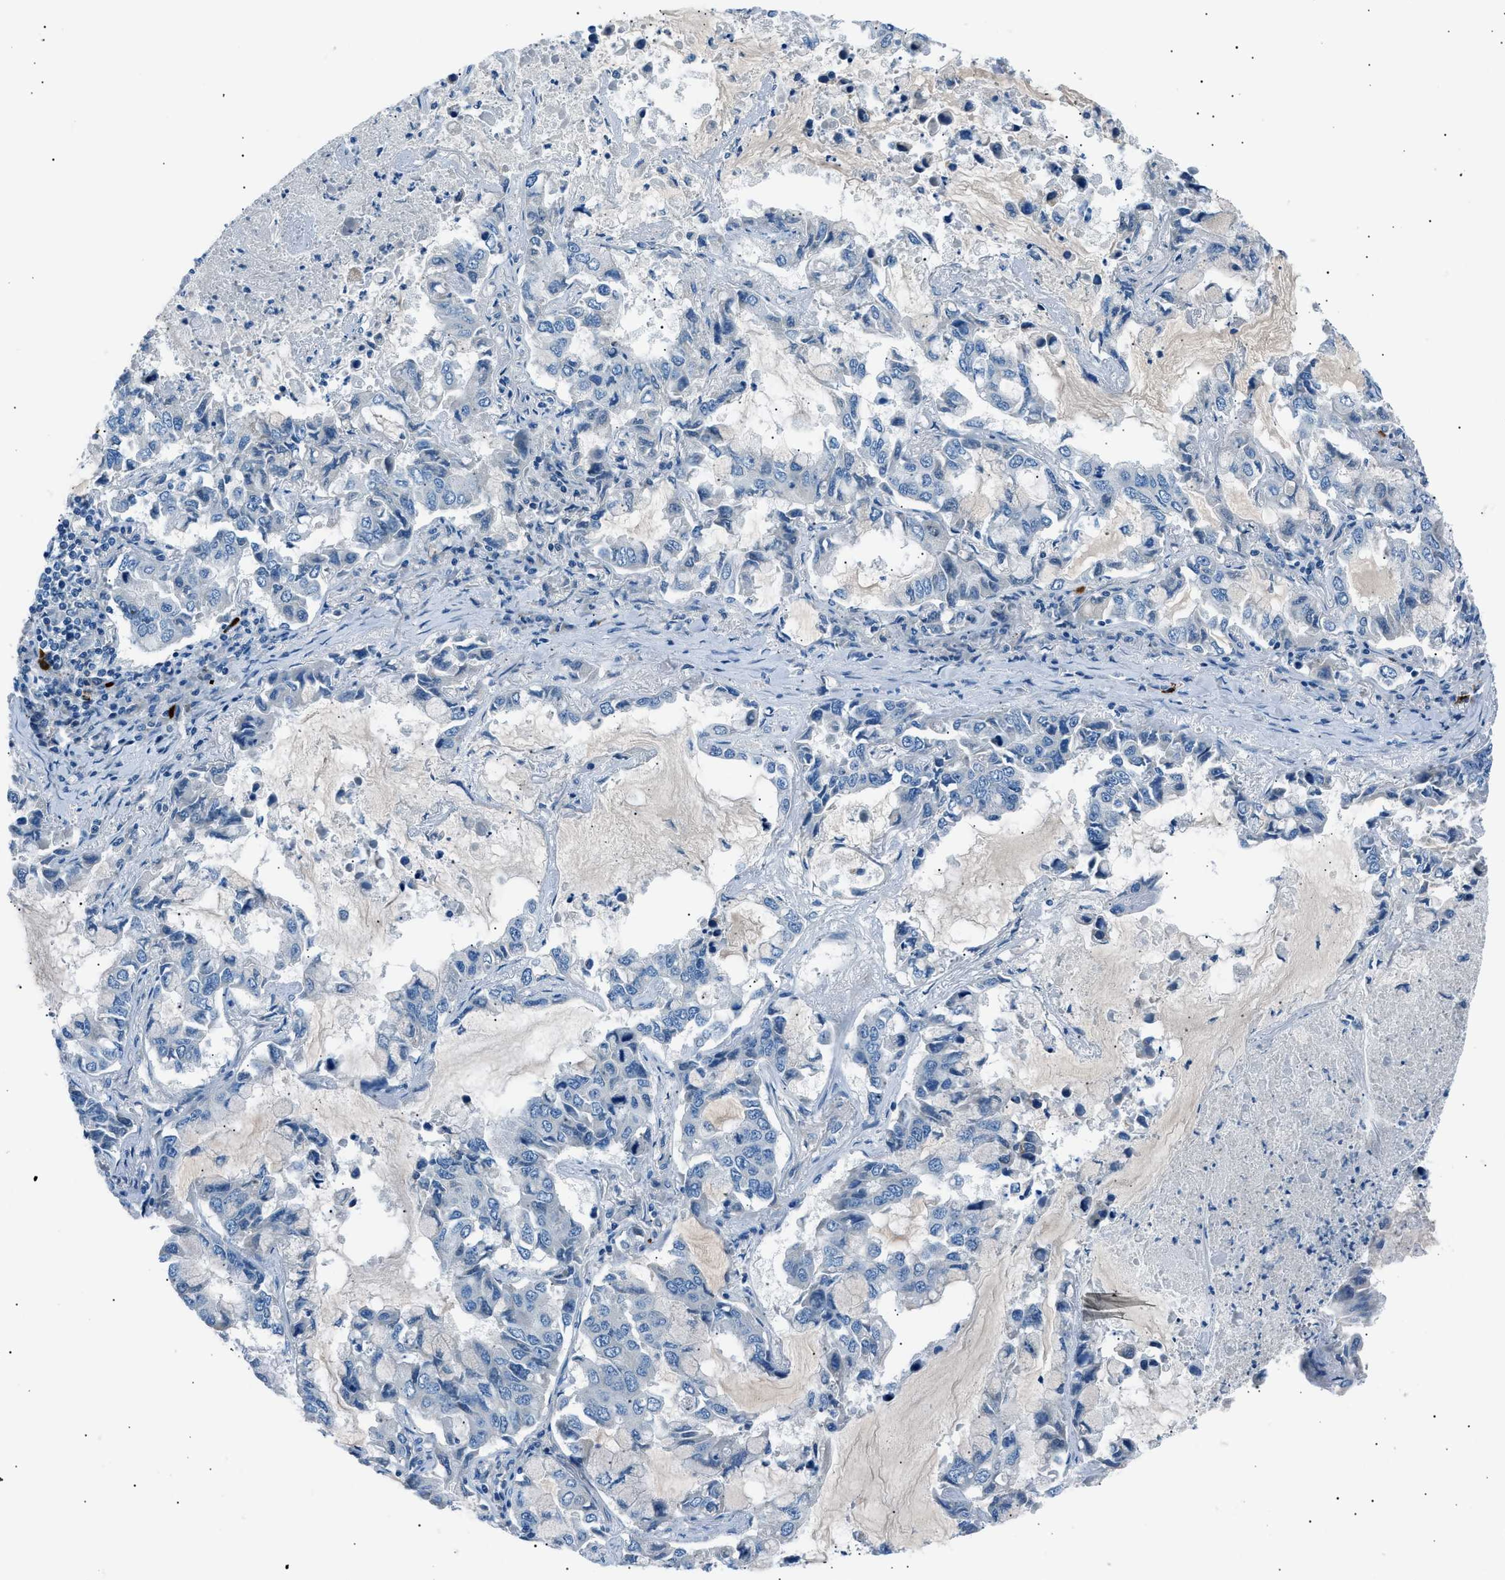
{"staining": {"intensity": "negative", "quantity": "none", "location": "none"}, "tissue": "lung cancer", "cell_type": "Tumor cells", "image_type": "cancer", "snomed": [{"axis": "morphology", "description": "Adenocarcinoma, NOS"}, {"axis": "topography", "description": "Lung"}], "caption": "This is a micrograph of IHC staining of lung cancer (adenocarcinoma), which shows no staining in tumor cells.", "gene": "LRRC37B", "patient": {"sex": "male", "age": 64}}